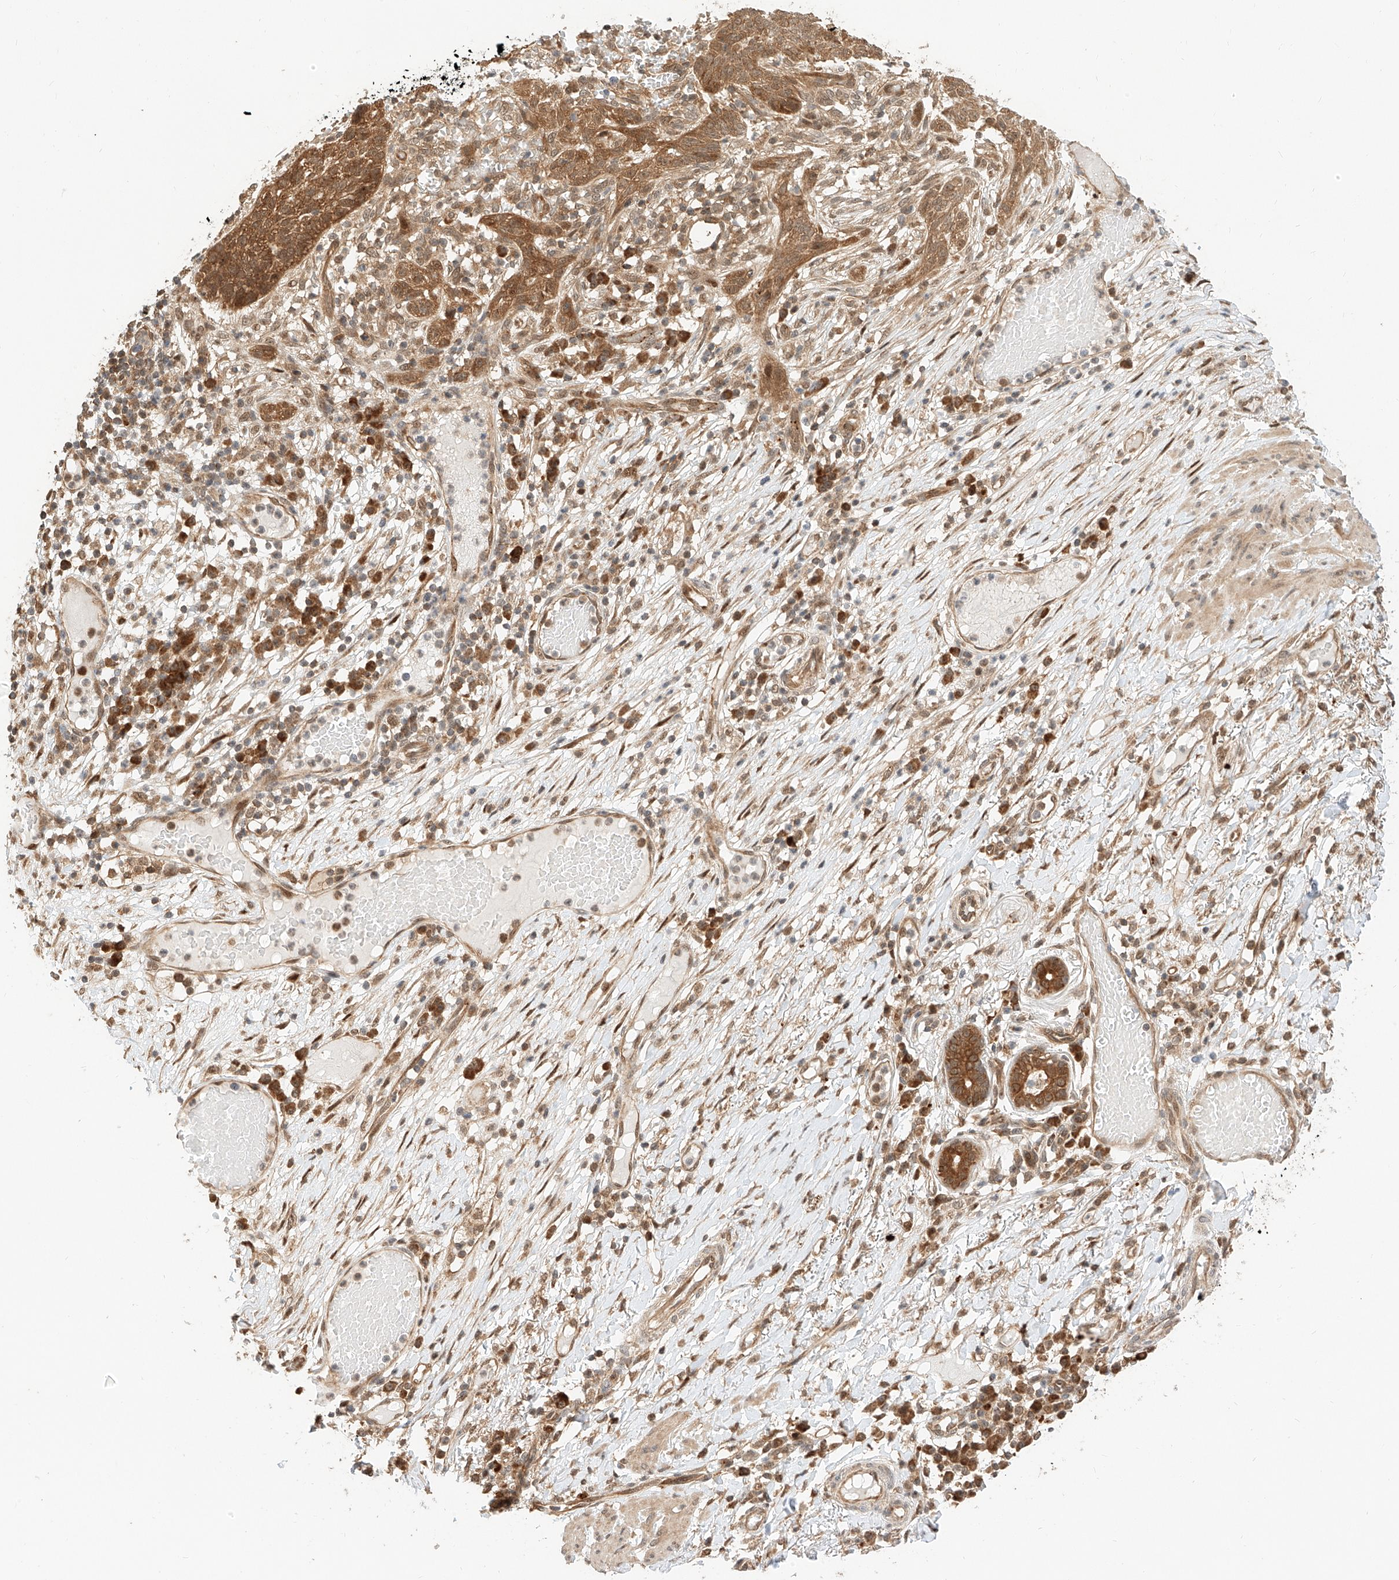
{"staining": {"intensity": "moderate", "quantity": ">75%", "location": "cytoplasmic/membranous,nuclear"}, "tissue": "skin cancer", "cell_type": "Tumor cells", "image_type": "cancer", "snomed": [{"axis": "morphology", "description": "Normal tissue, NOS"}, {"axis": "morphology", "description": "Basal cell carcinoma"}, {"axis": "topography", "description": "Skin"}], "caption": "Tumor cells exhibit medium levels of moderate cytoplasmic/membranous and nuclear positivity in about >75% of cells in human skin cancer (basal cell carcinoma).", "gene": "EIF4H", "patient": {"sex": "male", "age": 64}}